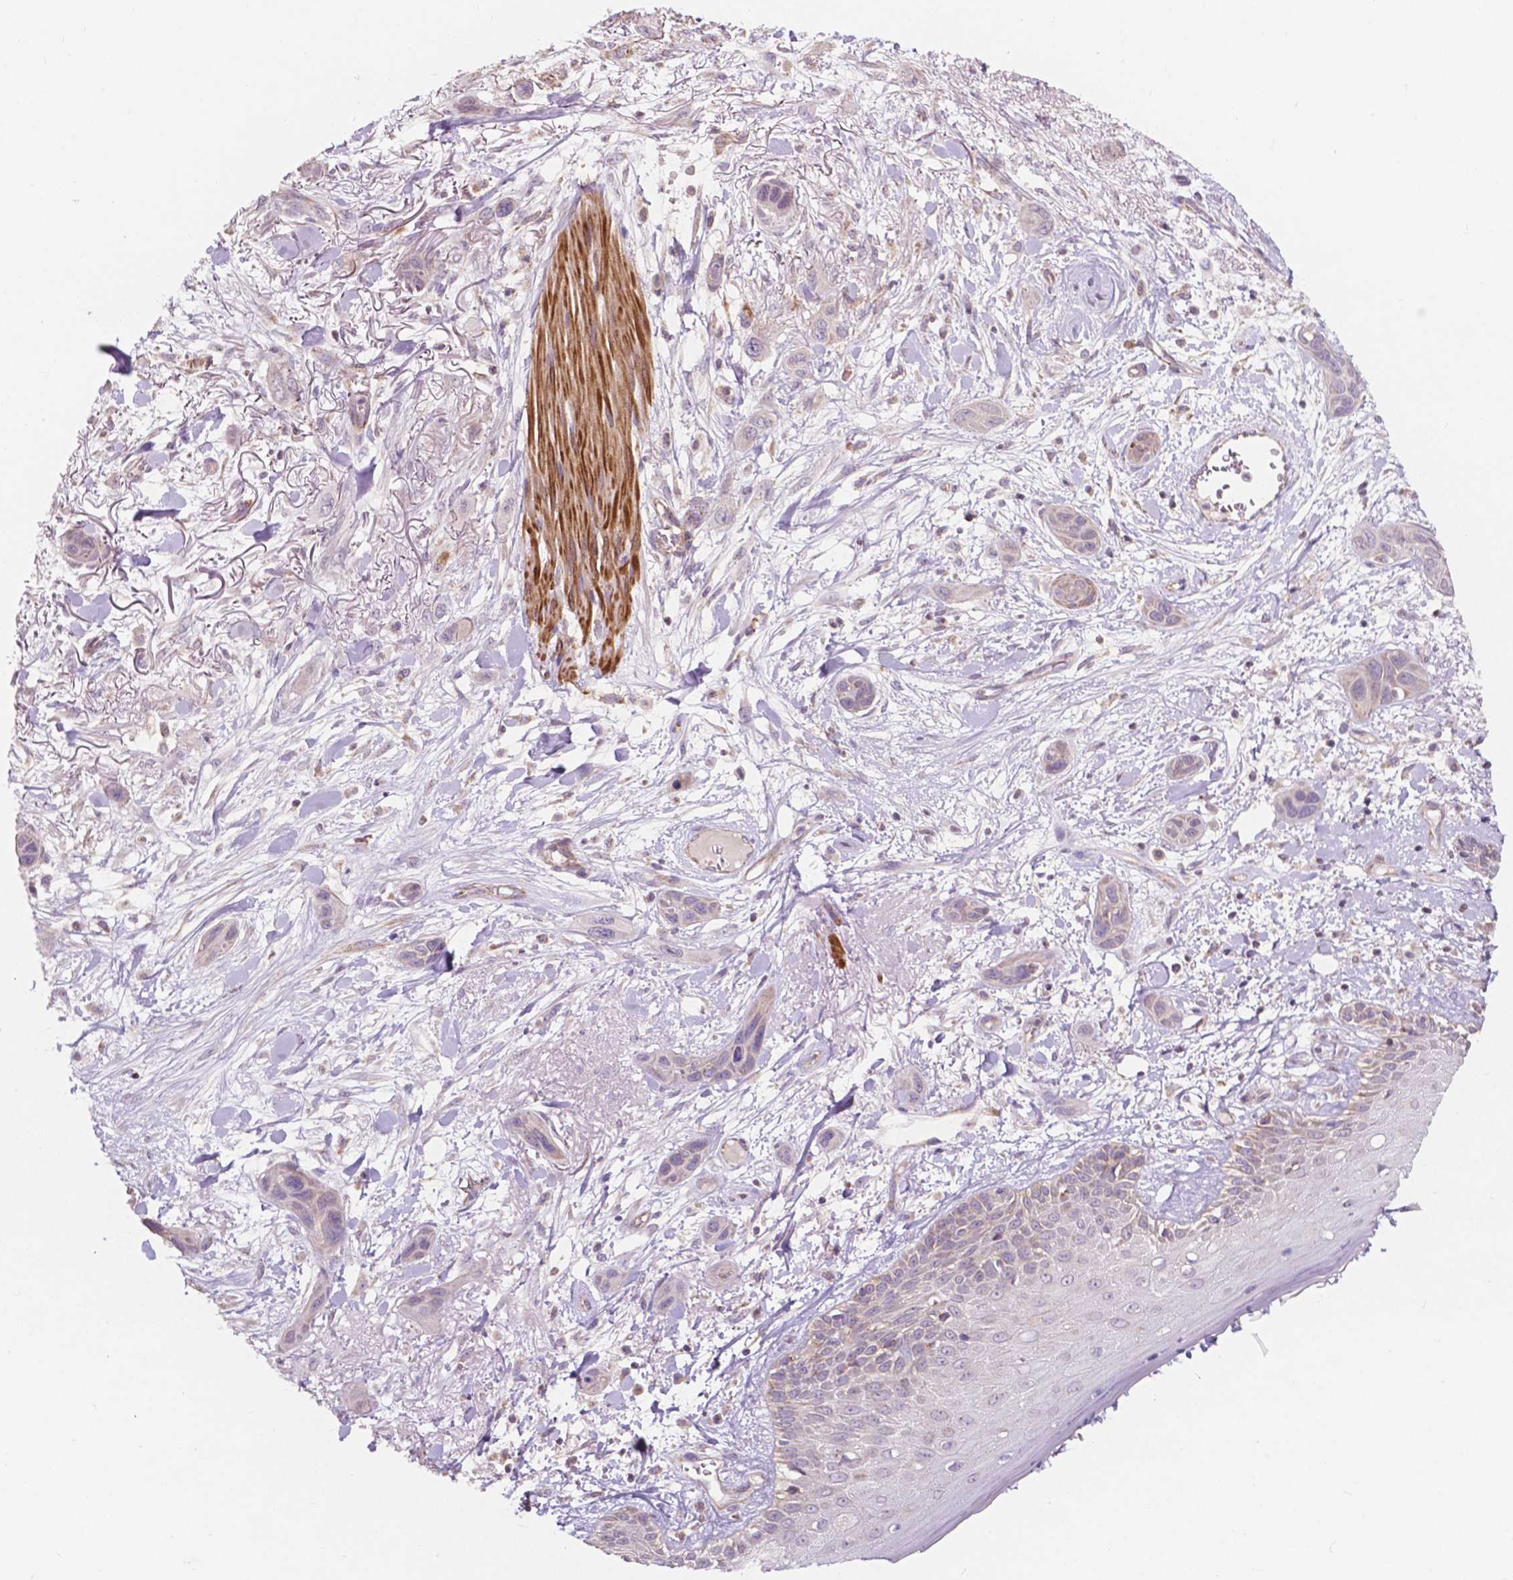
{"staining": {"intensity": "weak", "quantity": "<25%", "location": "cytoplasmic/membranous"}, "tissue": "skin cancer", "cell_type": "Tumor cells", "image_type": "cancer", "snomed": [{"axis": "morphology", "description": "Squamous cell carcinoma, NOS"}, {"axis": "topography", "description": "Skin"}], "caption": "Immunohistochemistry micrograph of skin cancer stained for a protein (brown), which shows no positivity in tumor cells.", "gene": "NDUFA10", "patient": {"sex": "male", "age": 79}}